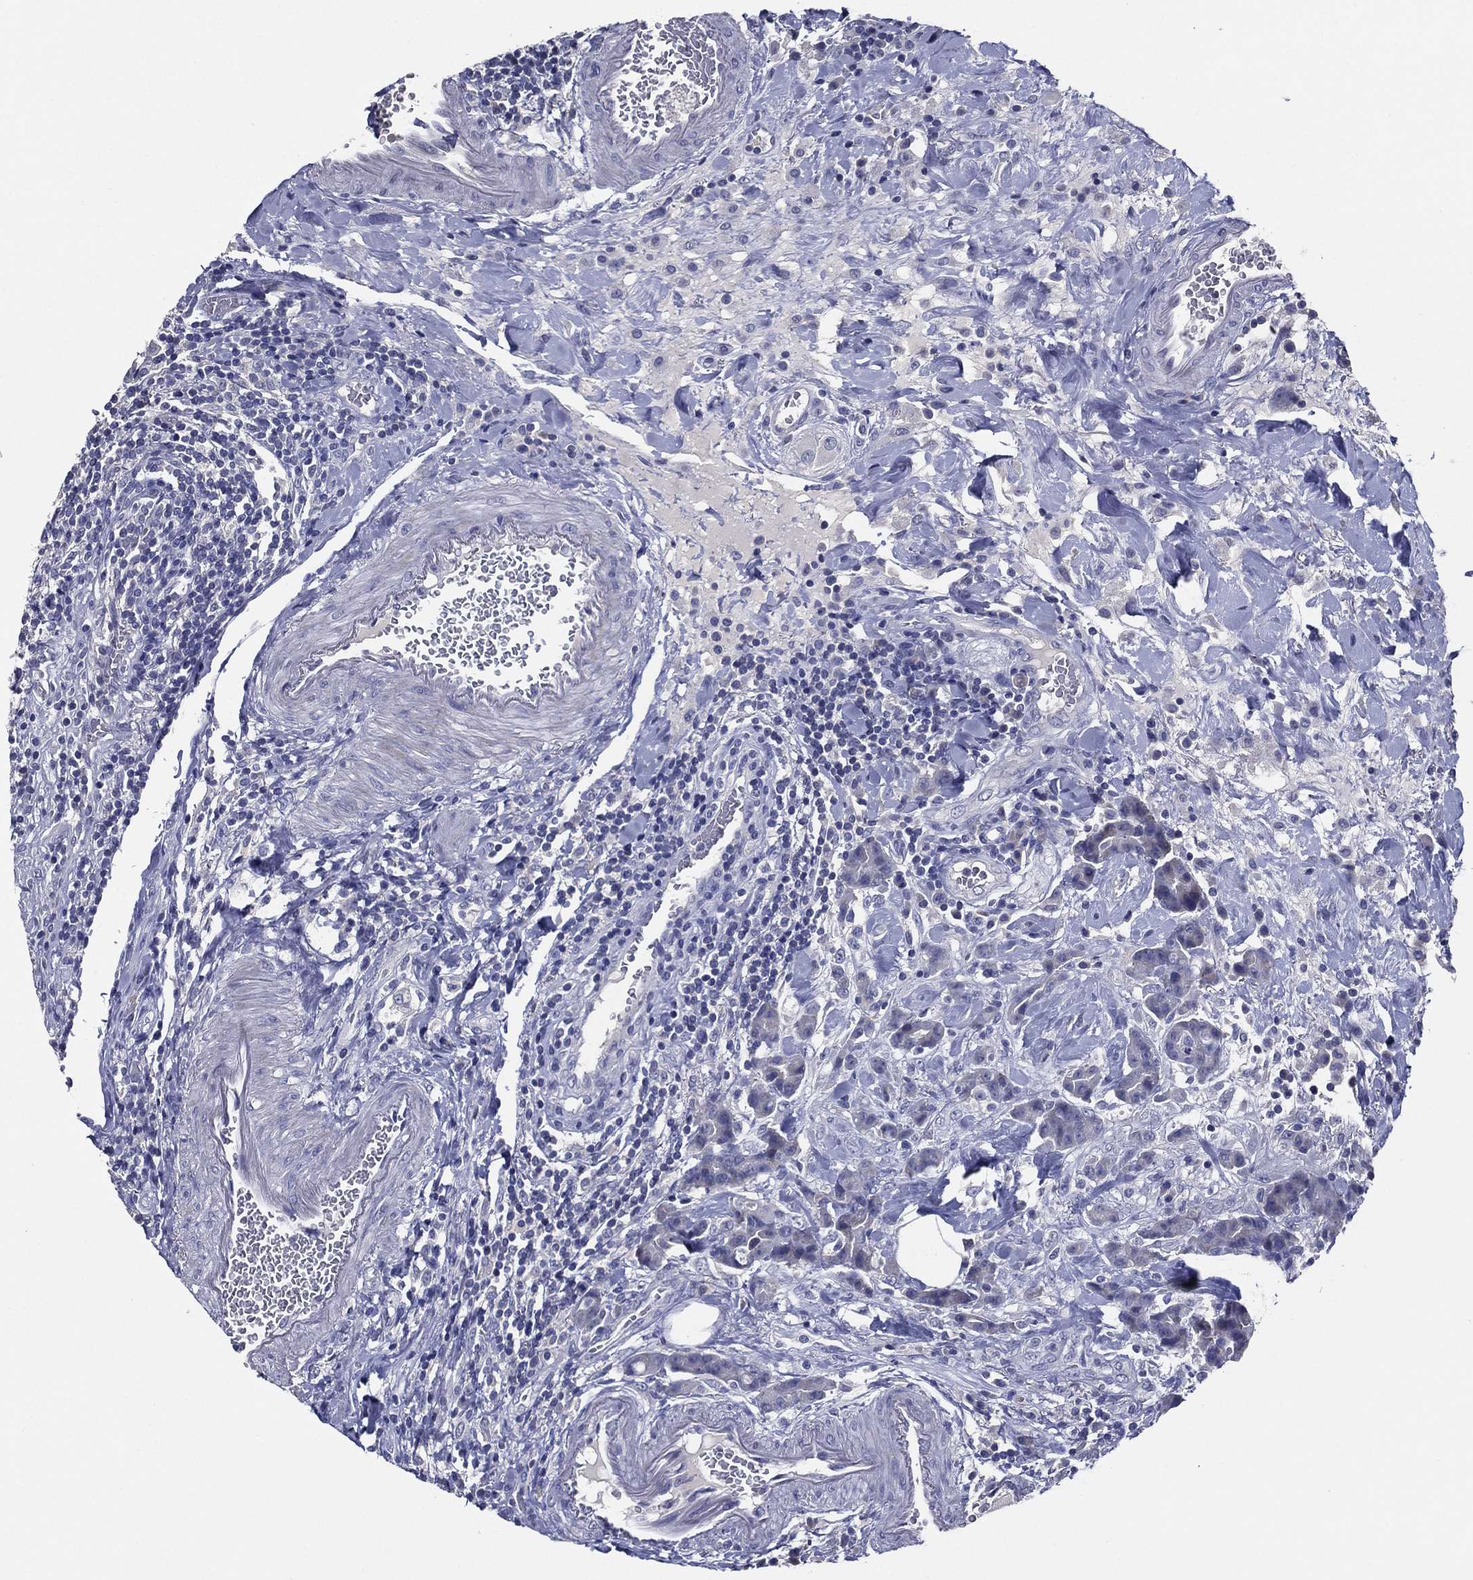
{"staining": {"intensity": "negative", "quantity": "none", "location": "none"}, "tissue": "colorectal cancer", "cell_type": "Tumor cells", "image_type": "cancer", "snomed": [{"axis": "morphology", "description": "Adenocarcinoma, NOS"}, {"axis": "topography", "description": "Colon"}], "caption": "Colorectal adenocarcinoma was stained to show a protein in brown. There is no significant staining in tumor cells. (DAB (3,3'-diaminobenzidine) immunohistochemistry visualized using brightfield microscopy, high magnification).", "gene": "TFAP2A", "patient": {"sex": "female", "age": 69}}